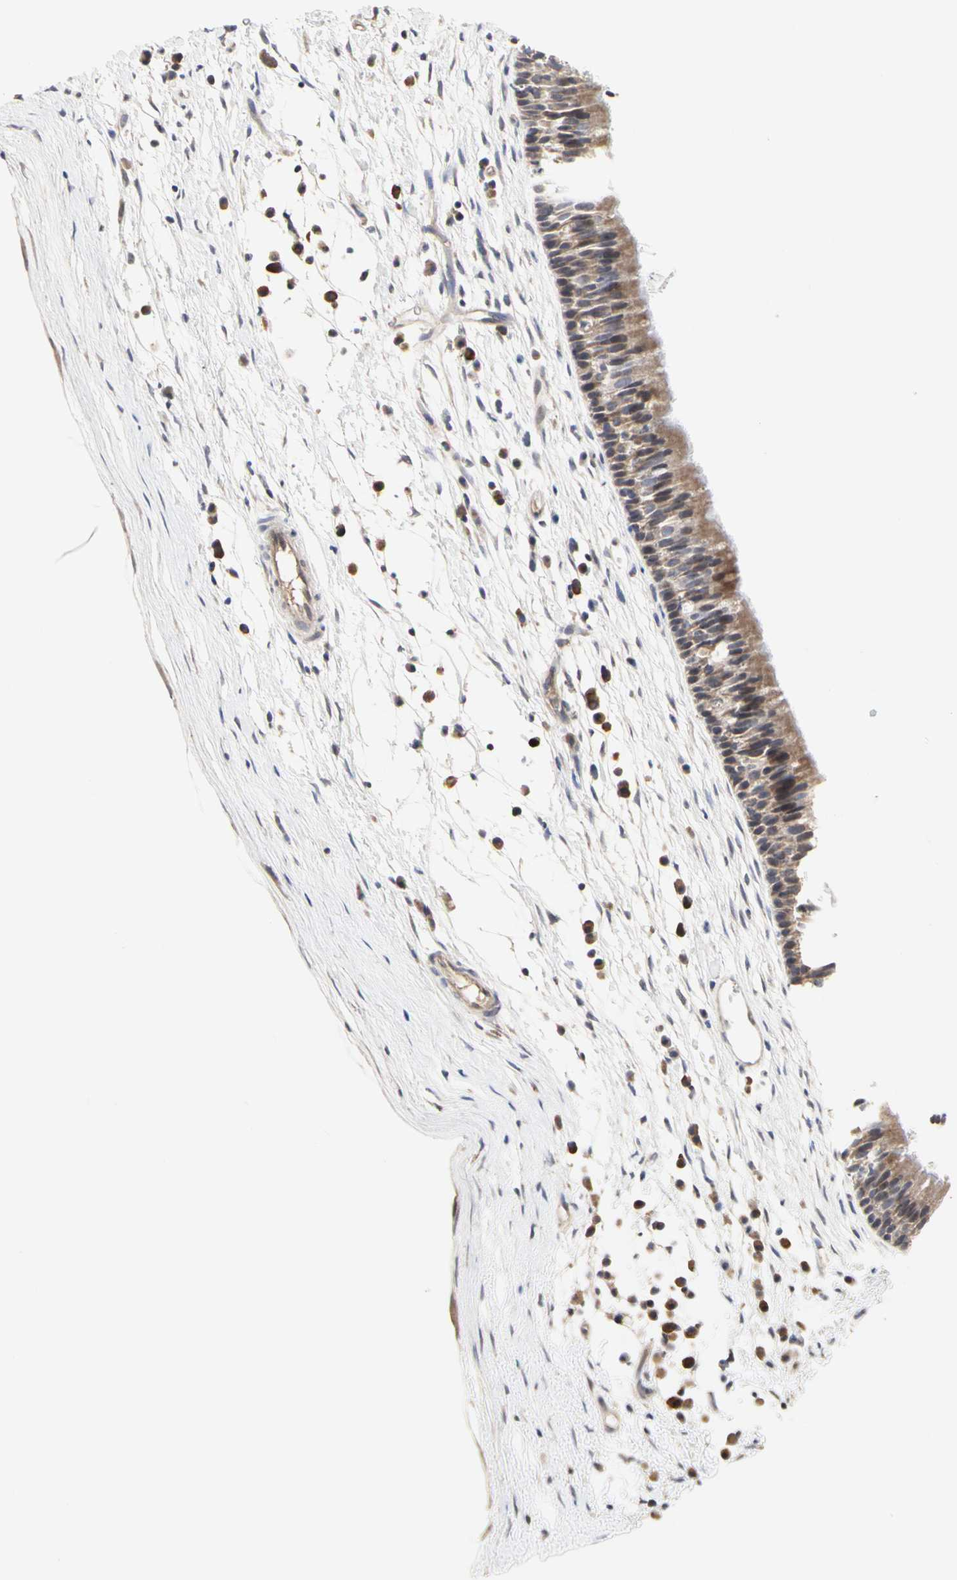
{"staining": {"intensity": "moderate", "quantity": ">75%", "location": "cytoplasmic/membranous"}, "tissue": "nasopharynx", "cell_type": "Respiratory epithelial cells", "image_type": "normal", "snomed": [{"axis": "morphology", "description": "Normal tissue, NOS"}, {"axis": "topography", "description": "Nasopharynx"}], "caption": "Immunohistochemical staining of benign human nasopharynx demonstrates moderate cytoplasmic/membranous protein expression in approximately >75% of respiratory epithelial cells.", "gene": "TSKU", "patient": {"sex": "male", "age": 13}}